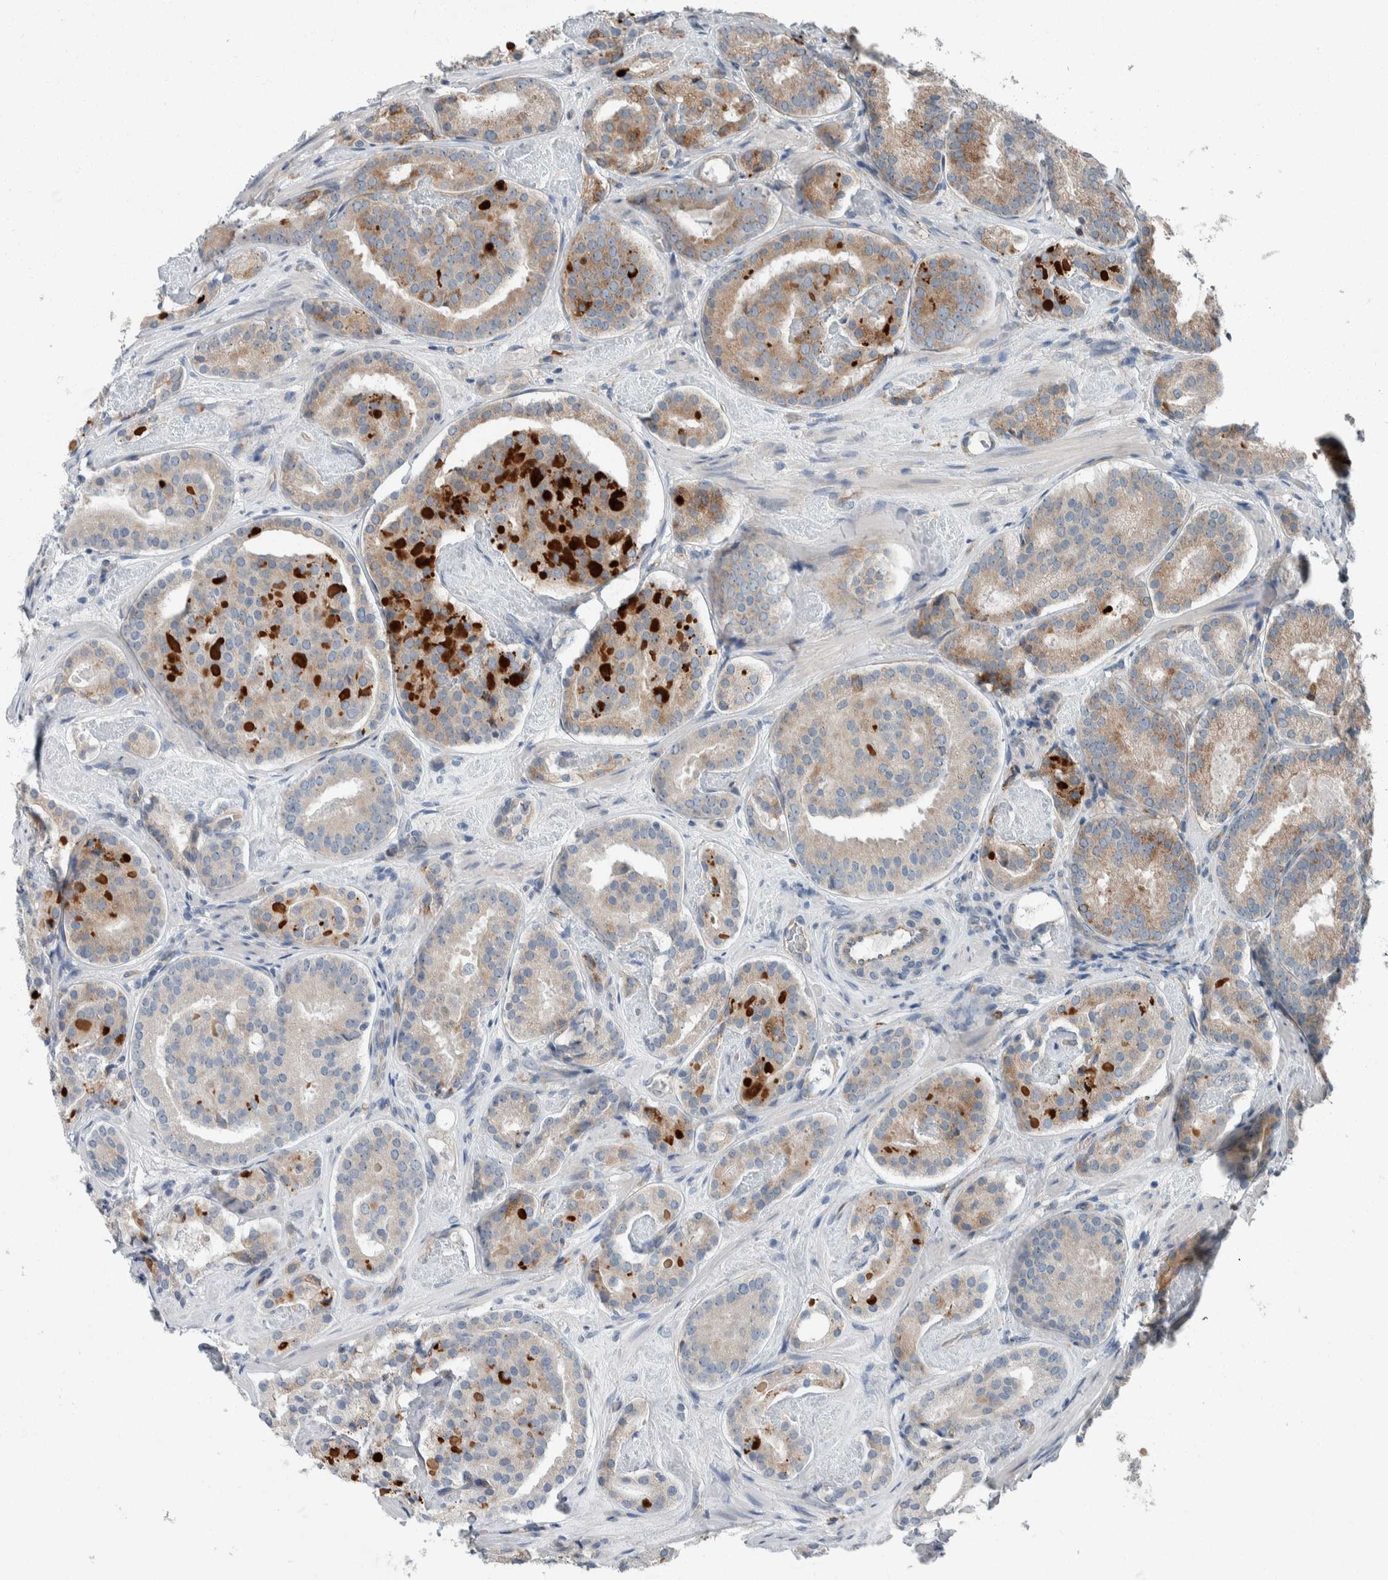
{"staining": {"intensity": "weak", "quantity": "25%-75%", "location": "cytoplasmic/membranous"}, "tissue": "prostate cancer", "cell_type": "Tumor cells", "image_type": "cancer", "snomed": [{"axis": "morphology", "description": "Adenocarcinoma, Low grade"}, {"axis": "topography", "description": "Prostate"}], "caption": "Human low-grade adenocarcinoma (prostate) stained with a brown dye shows weak cytoplasmic/membranous positive positivity in about 25%-75% of tumor cells.", "gene": "USP25", "patient": {"sex": "male", "age": 69}}